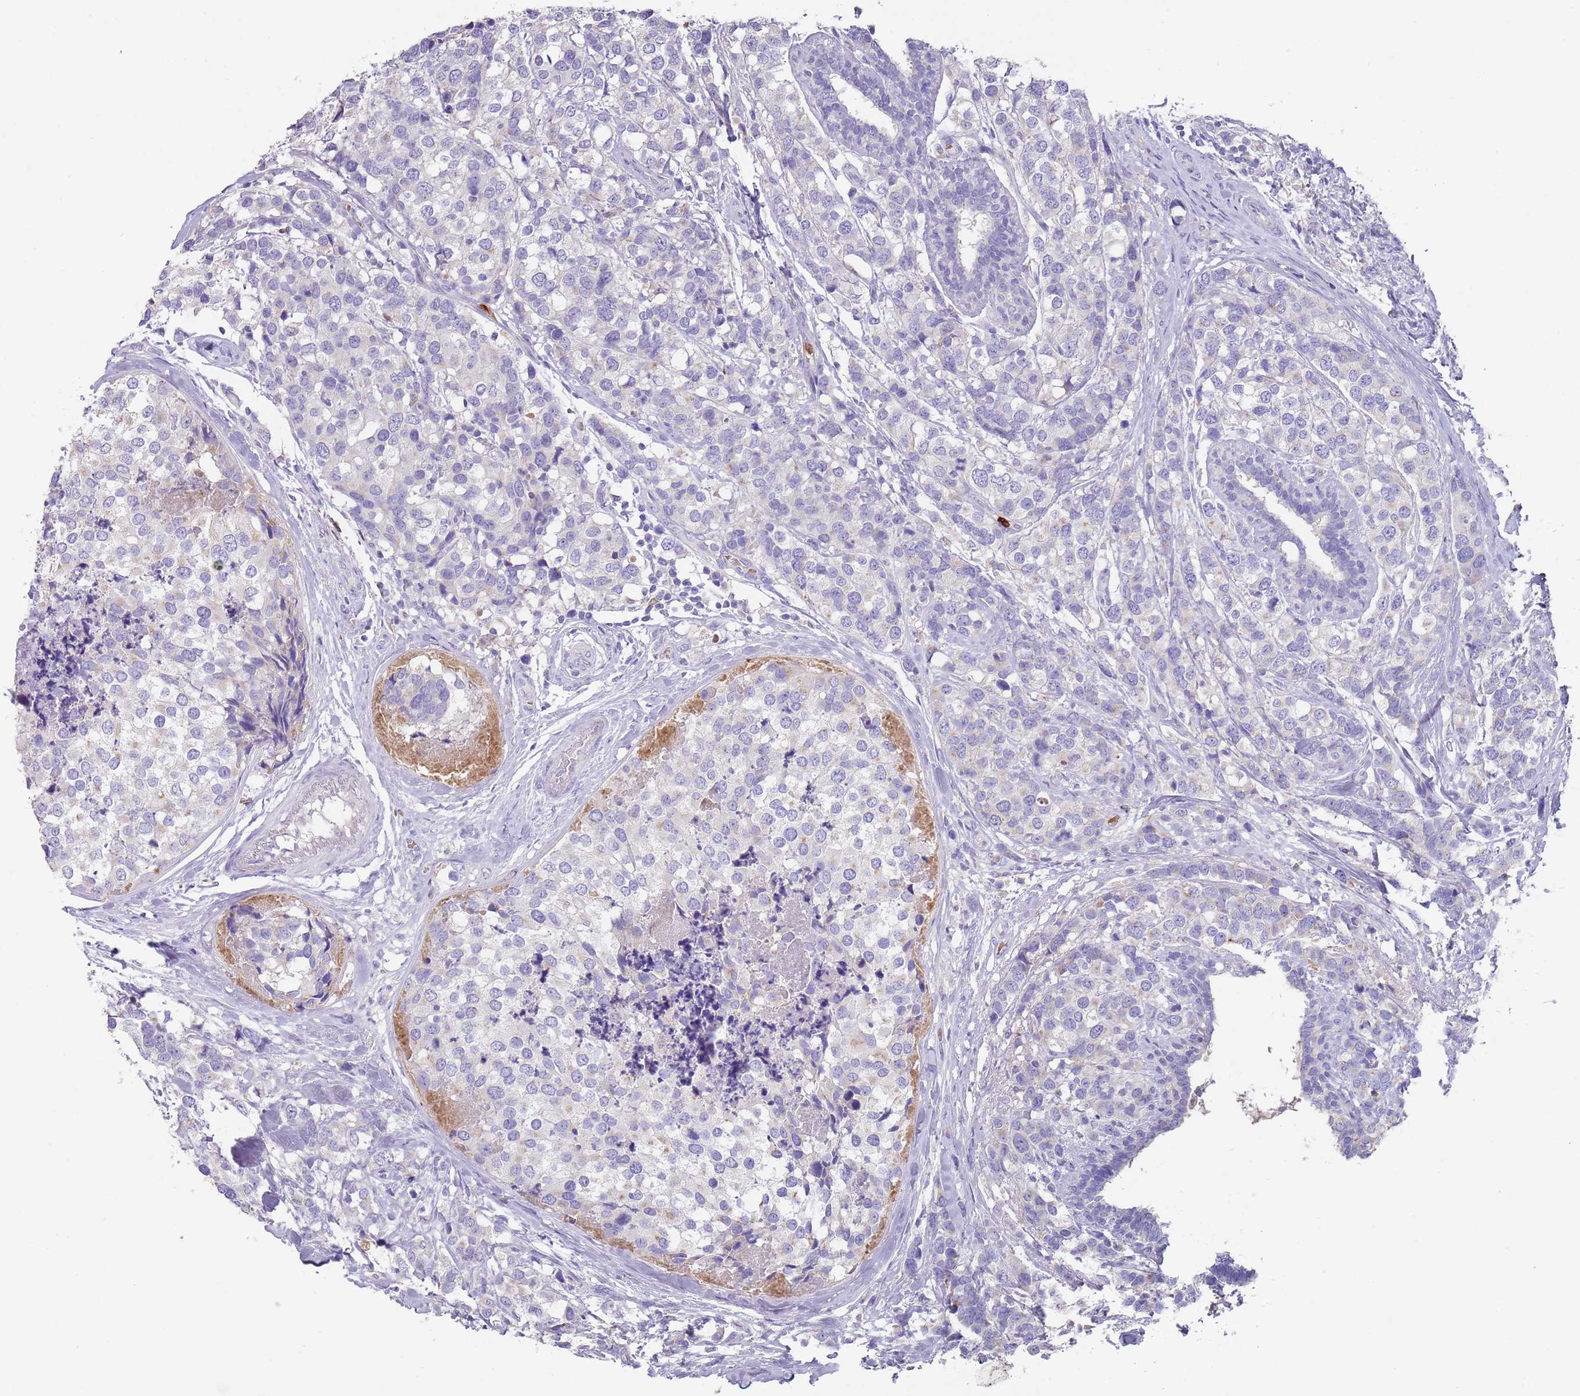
{"staining": {"intensity": "negative", "quantity": "none", "location": "none"}, "tissue": "breast cancer", "cell_type": "Tumor cells", "image_type": "cancer", "snomed": [{"axis": "morphology", "description": "Lobular carcinoma"}, {"axis": "topography", "description": "Breast"}], "caption": "Tumor cells show no significant protein staining in lobular carcinoma (breast).", "gene": "TMEM251", "patient": {"sex": "female", "age": 59}}